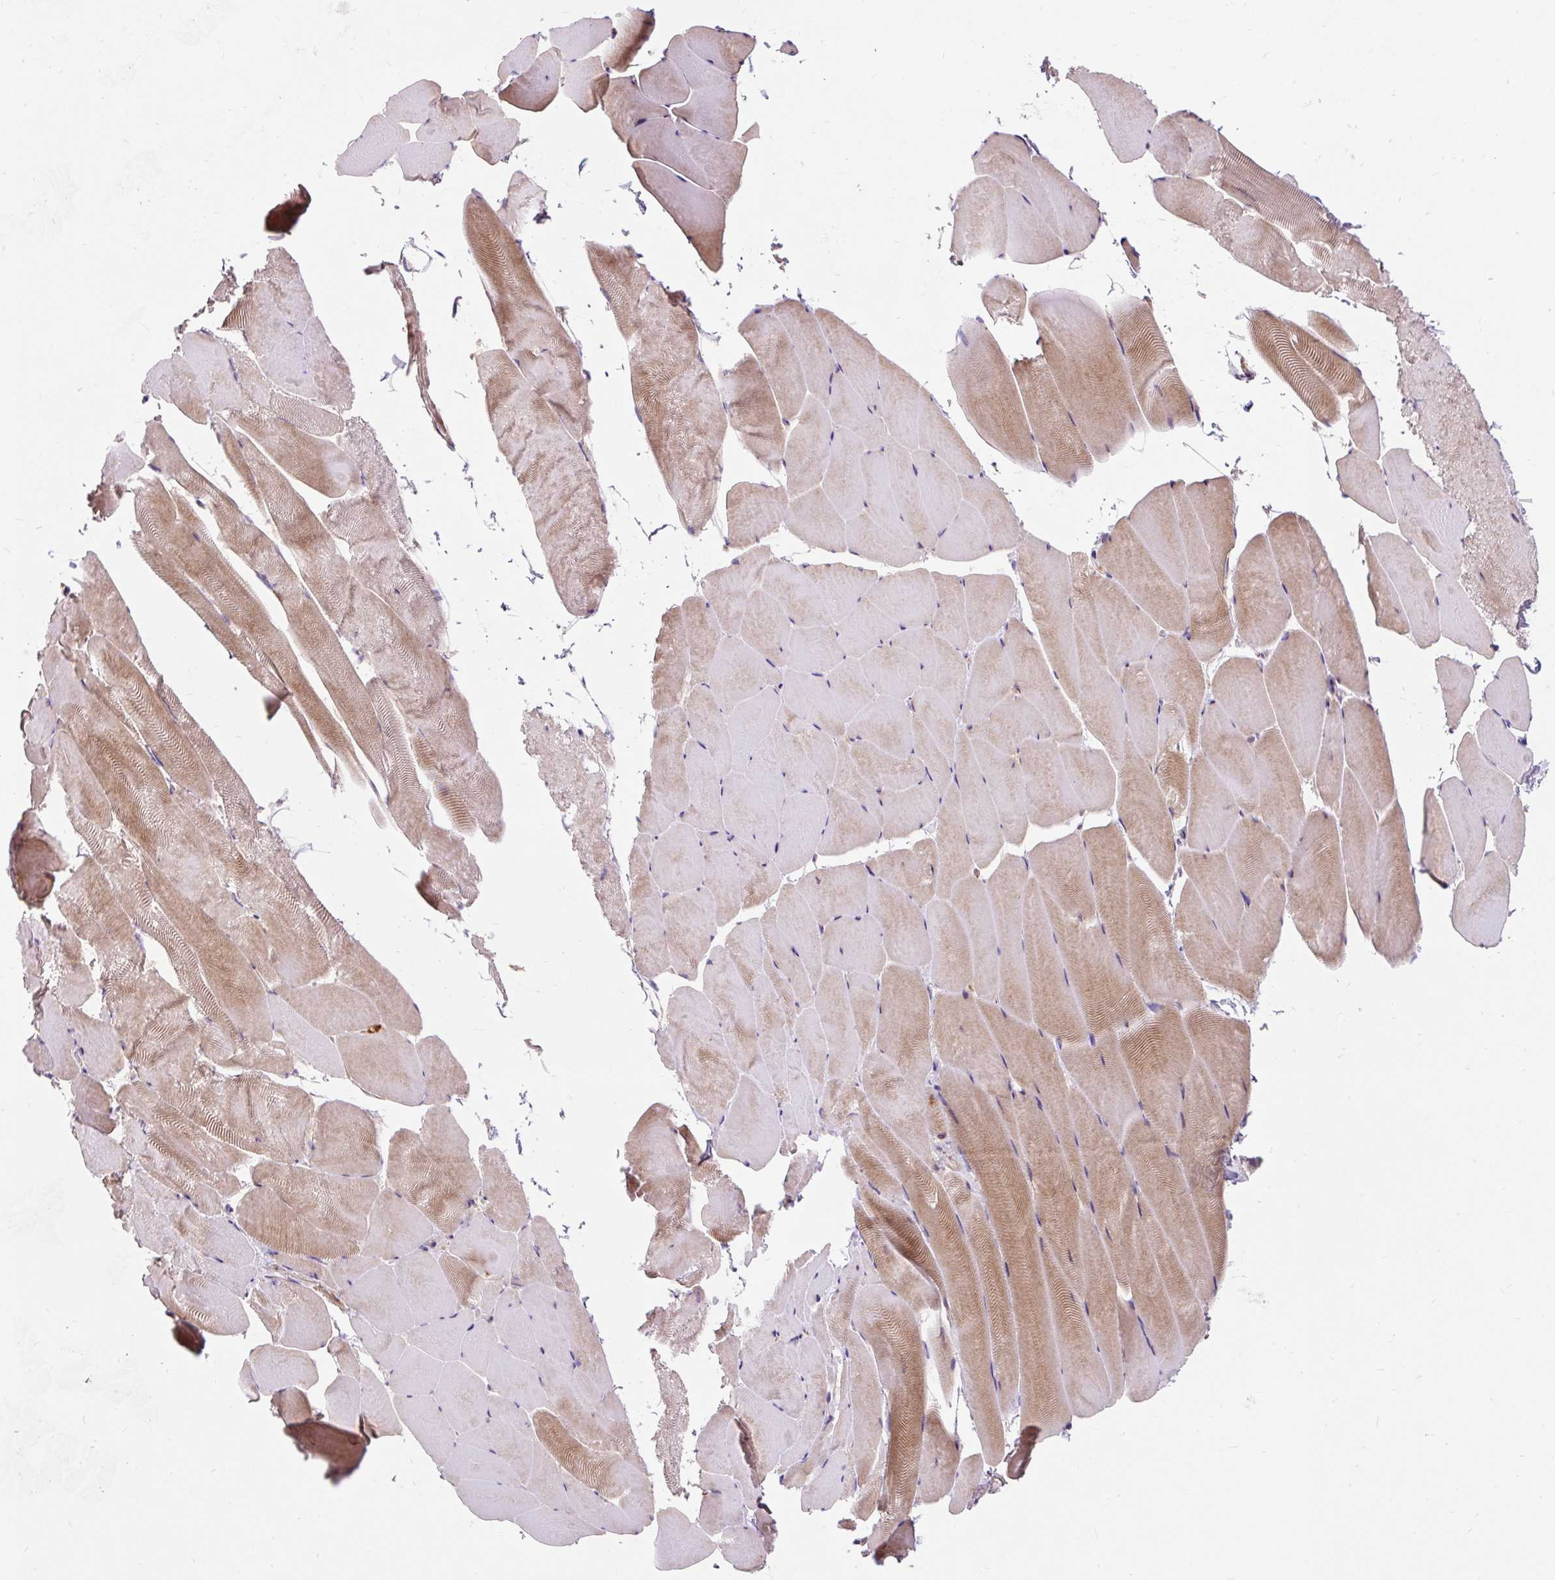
{"staining": {"intensity": "moderate", "quantity": "25%-75%", "location": "cytoplasmic/membranous"}, "tissue": "skeletal muscle", "cell_type": "Myocytes", "image_type": "normal", "snomed": [{"axis": "morphology", "description": "Normal tissue, NOS"}, {"axis": "topography", "description": "Skeletal muscle"}], "caption": "Unremarkable skeletal muscle shows moderate cytoplasmic/membranous positivity in approximately 25%-75% of myocytes (brown staining indicates protein expression, while blue staining denotes nuclei)..", "gene": "CISD3", "patient": {"sex": "female", "age": 64}}